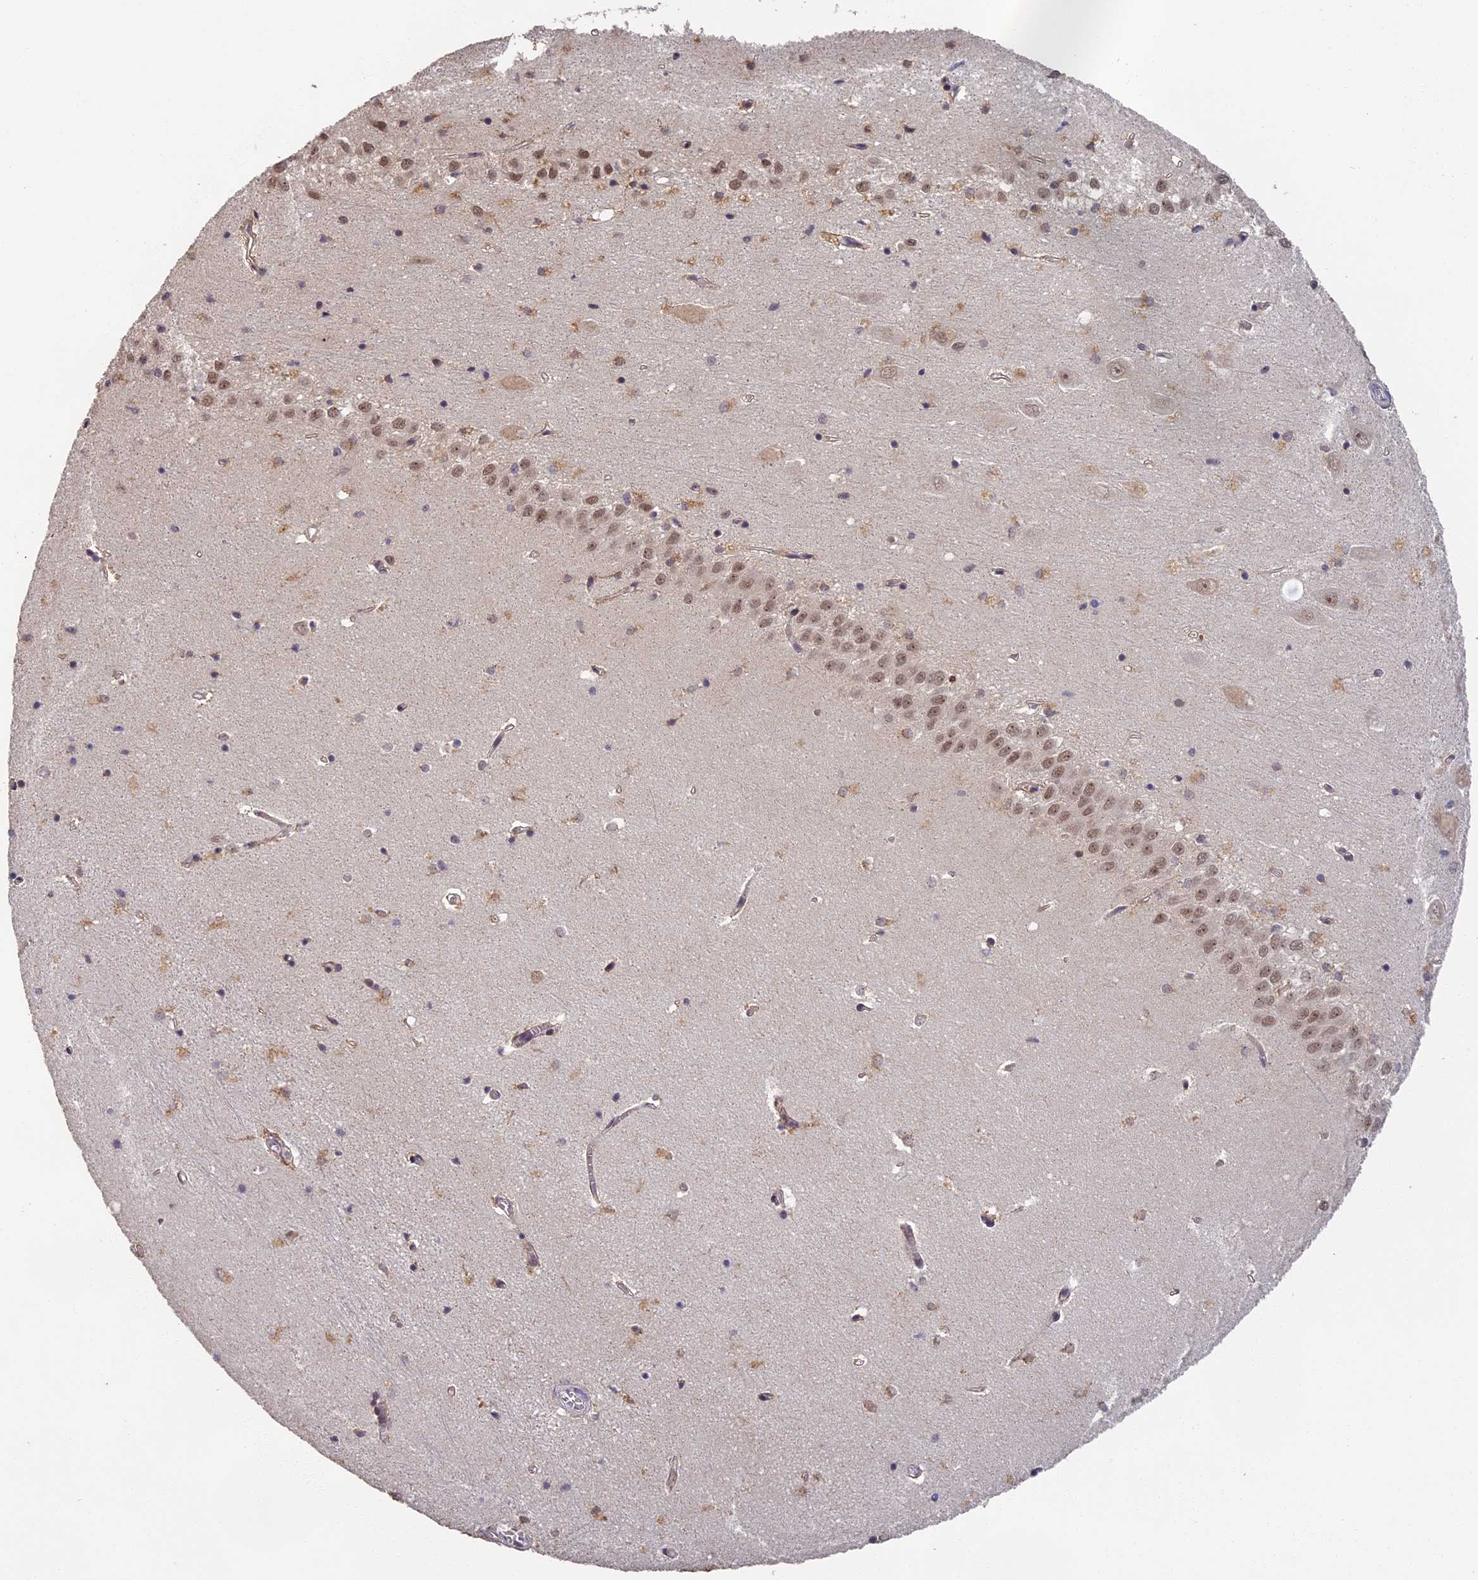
{"staining": {"intensity": "weak", "quantity": "<25%", "location": "nuclear"}, "tissue": "hippocampus", "cell_type": "Glial cells", "image_type": "normal", "snomed": [{"axis": "morphology", "description": "Normal tissue, NOS"}, {"axis": "topography", "description": "Hippocampus"}], "caption": "A high-resolution image shows immunohistochemistry (IHC) staining of benign hippocampus, which demonstrates no significant positivity in glial cells.", "gene": "MORF4L1", "patient": {"sex": "female", "age": 64}}